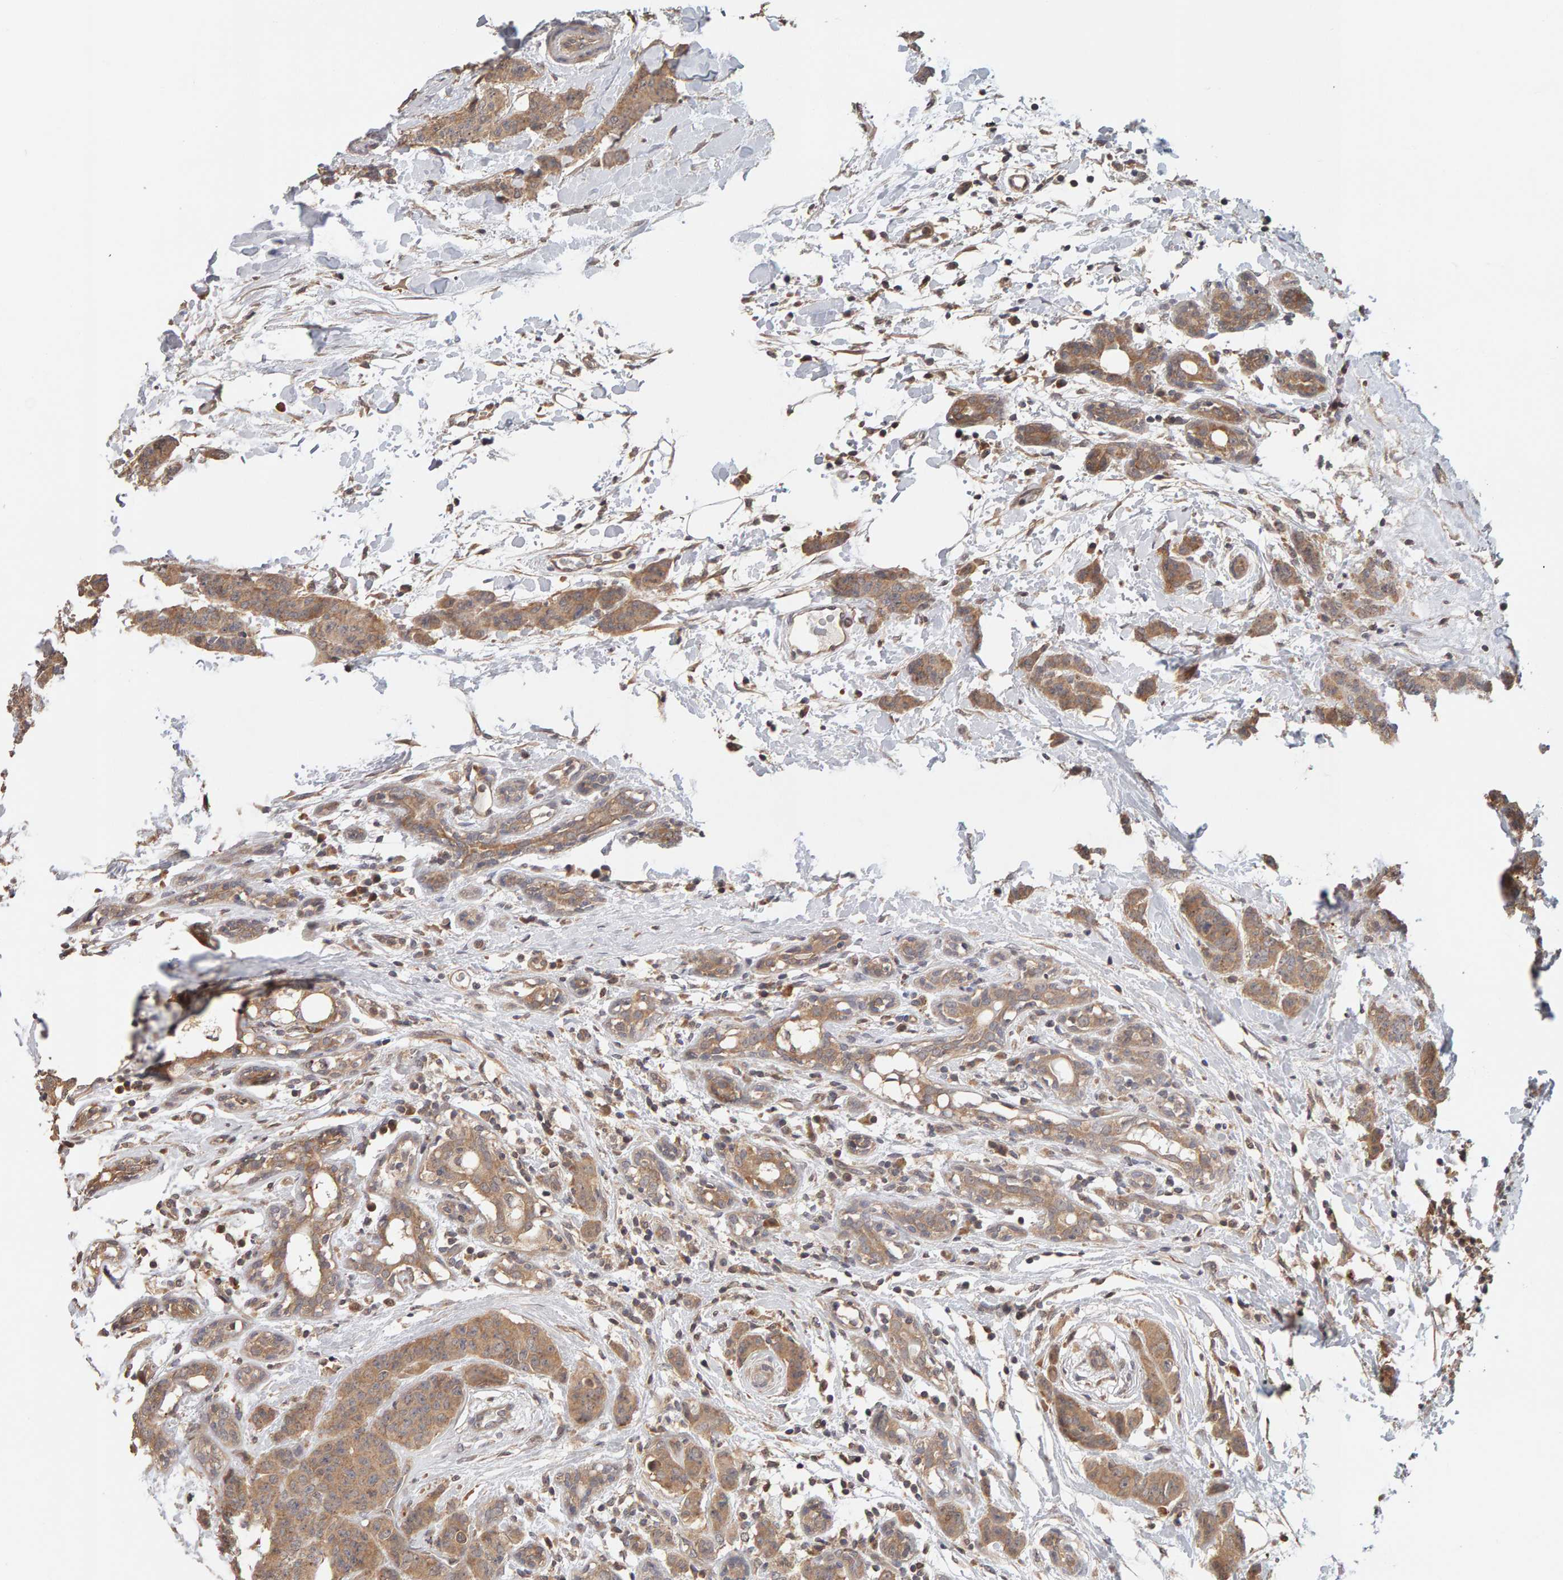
{"staining": {"intensity": "moderate", "quantity": ">75%", "location": "cytoplasmic/membranous"}, "tissue": "breast cancer", "cell_type": "Tumor cells", "image_type": "cancer", "snomed": [{"axis": "morphology", "description": "Normal tissue, NOS"}, {"axis": "morphology", "description": "Duct carcinoma"}, {"axis": "topography", "description": "Breast"}], "caption": "IHC (DAB) staining of infiltrating ductal carcinoma (breast) shows moderate cytoplasmic/membranous protein positivity in about >75% of tumor cells. (DAB (3,3'-diaminobenzidine) IHC with brightfield microscopy, high magnification).", "gene": "DNAJC7", "patient": {"sex": "female", "age": 40}}